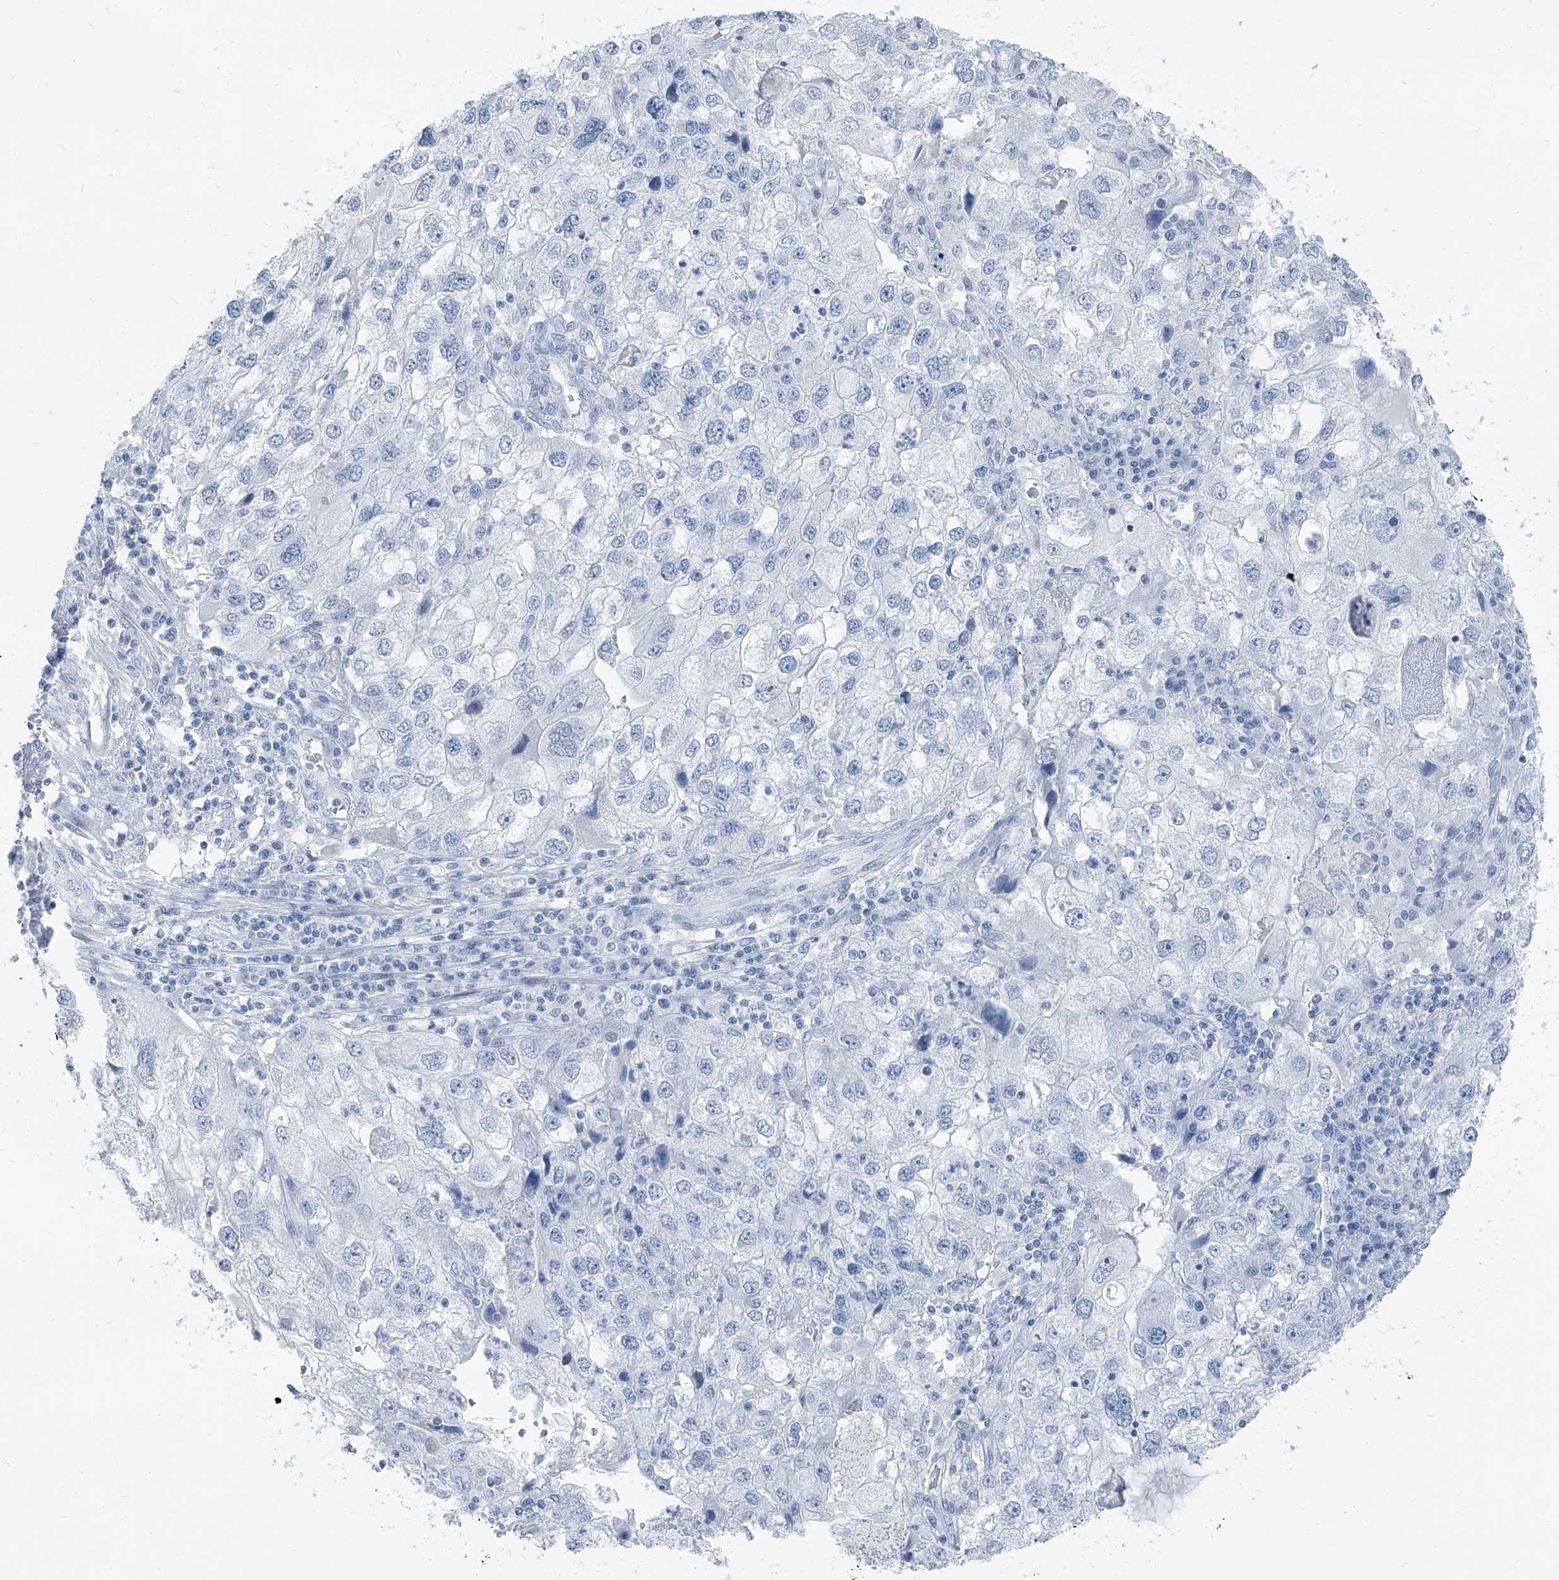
{"staining": {"intensity": "negative", "quantity": "none", "location": "none"}, "tissue": "endometrial cancer", "cell_type": "Tumor cells", "image_type": "cancer", "snomed": [{"axis": "morphology", "description": "Adenocarcinoma, NOS"}, {"axis": "topography", "description": "Endometrium"}], "caption": "The photomicrograph demonstrates no staining of tumor cells in endometrial cancer (adenocarcinoma).", "gene": "RGN", "patient": {"sex": "female", "age": 49}}